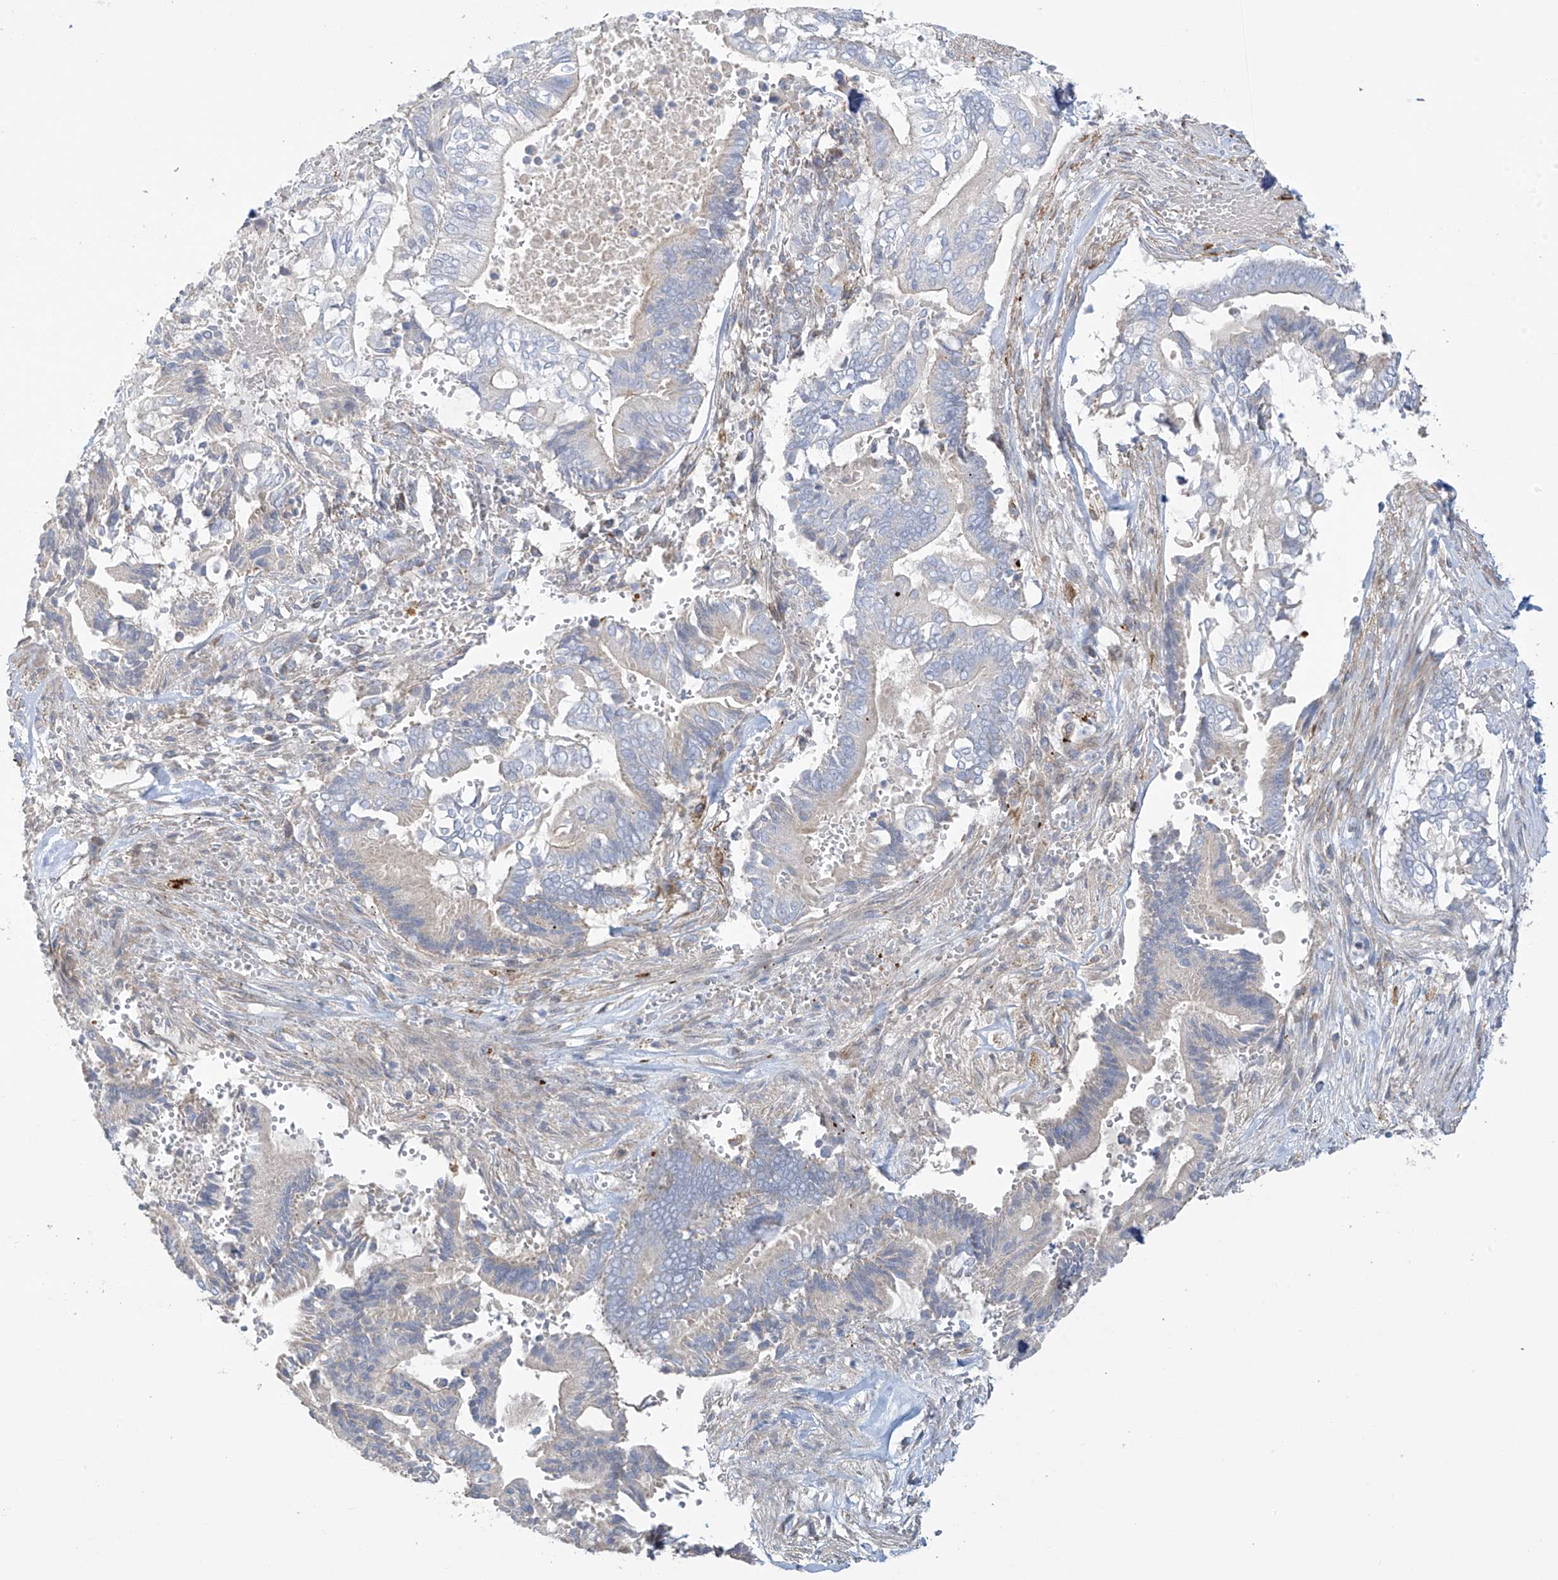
{"staining": {"intensity": "negative", "quantity": "none", "location": "none"}, "tissue": "pancreatic cancer", "cell_type": "Tumor cells", "image_type": "cancer", "snomed": [{"axis": "morphology", "description": "Adenocarcinoma, NOS"}, {"axis": "topography", "description": "Pancreas"}], "caption": "Tumor cells are negative for brown protein staining in pancreatic cancer (adenocarcinoma).", "gene": "ZNF641", "patient": {"sex": "male", "age": 68}}